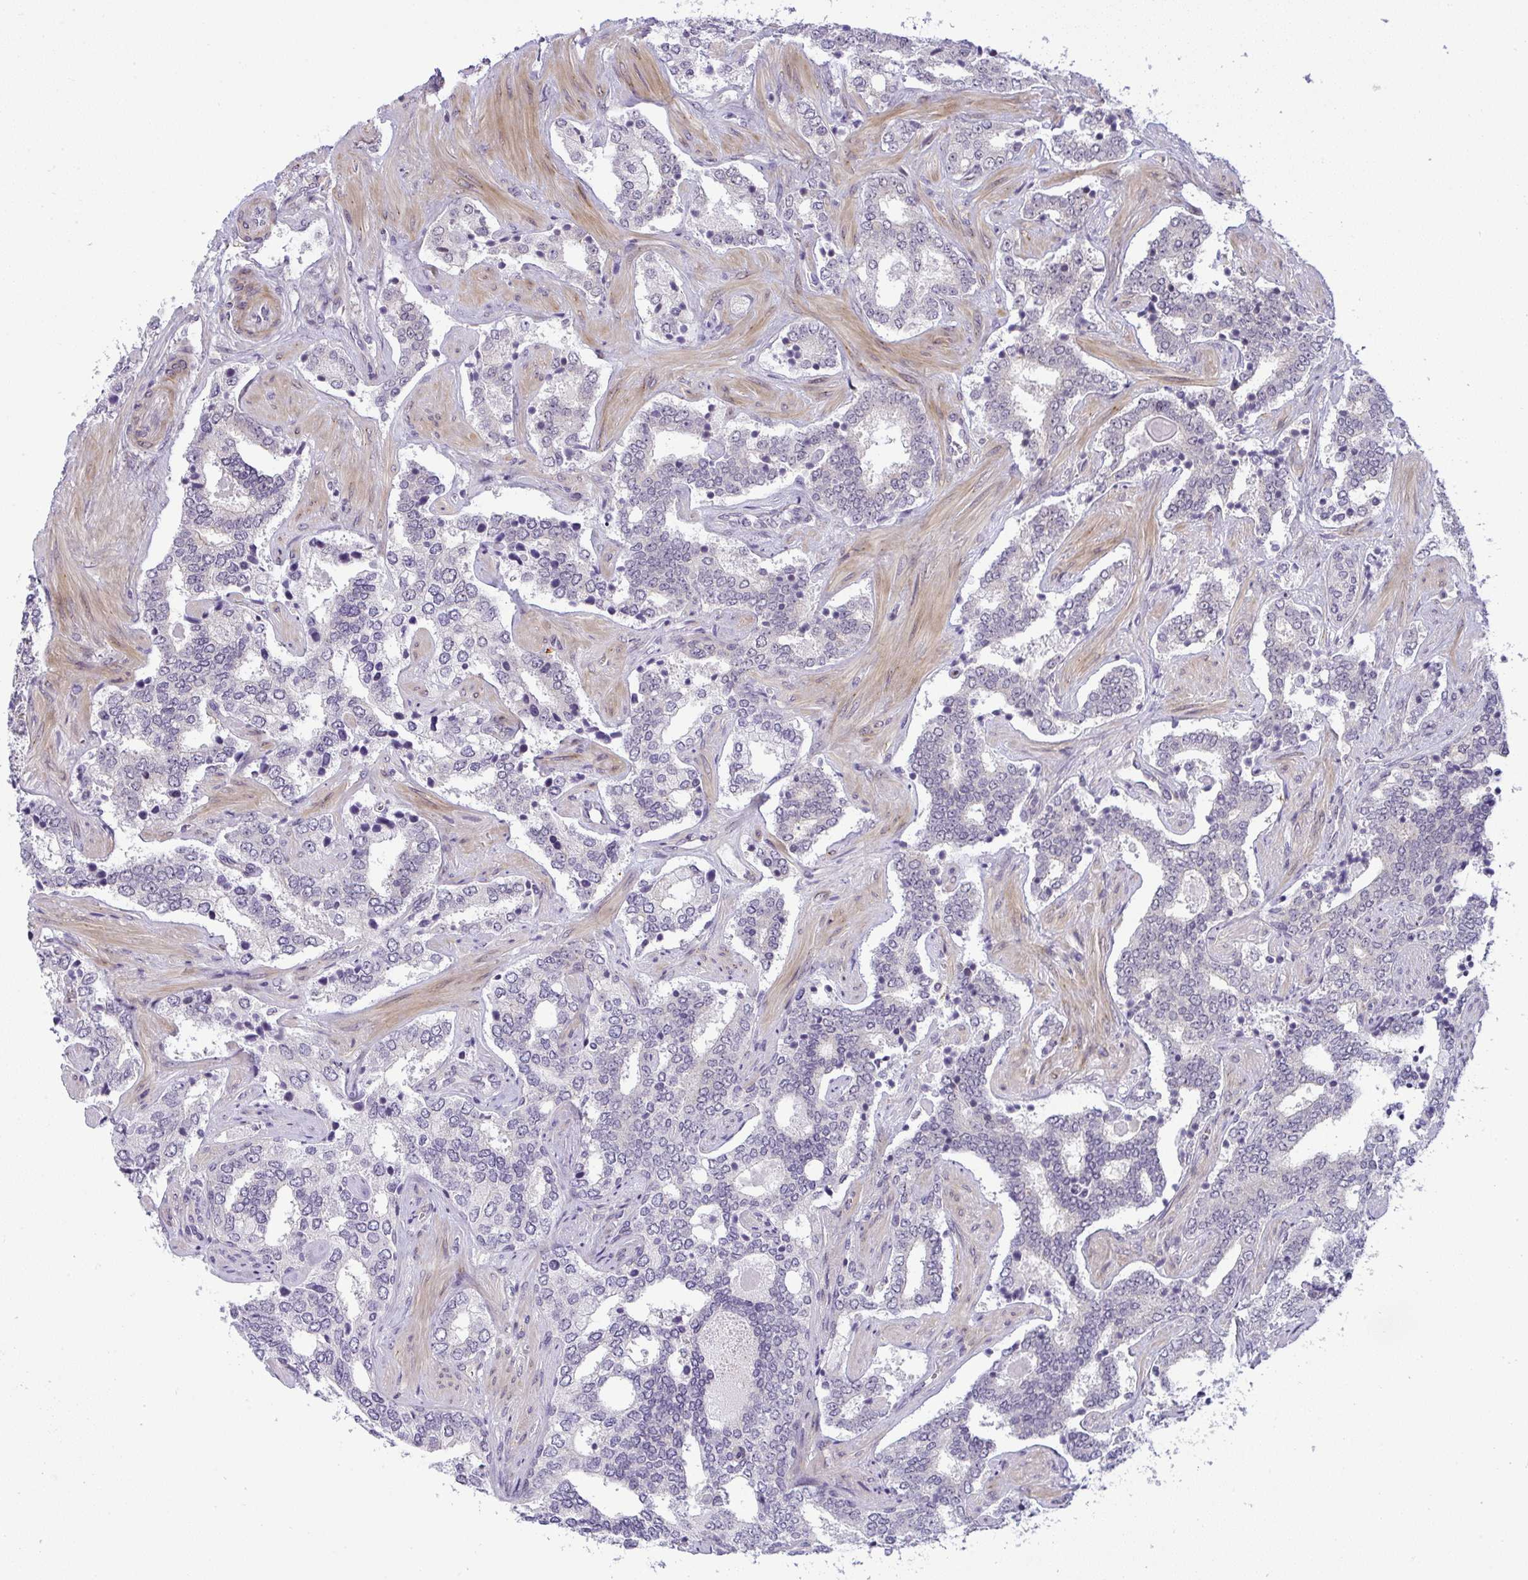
{"staining": {"intensity": "negative", "quantity": "none", "location": "none"}, "tissue": "prostate cancer", "cell_type": "Tumor cells", "image_type": "cancer", "snomed": [{"axis": "morphology", "description": "Adenocarcinoma, High grade"}, {"axis": "topography", "description": "Prostate"}], "caption": "Immunohistochemistry photomicrograph of human prostate cancer stained for a protein (brown), which displays no staining in tumor cells.", "gene": "DZIP1", "patient": {"sex": "male", "age": 60}}